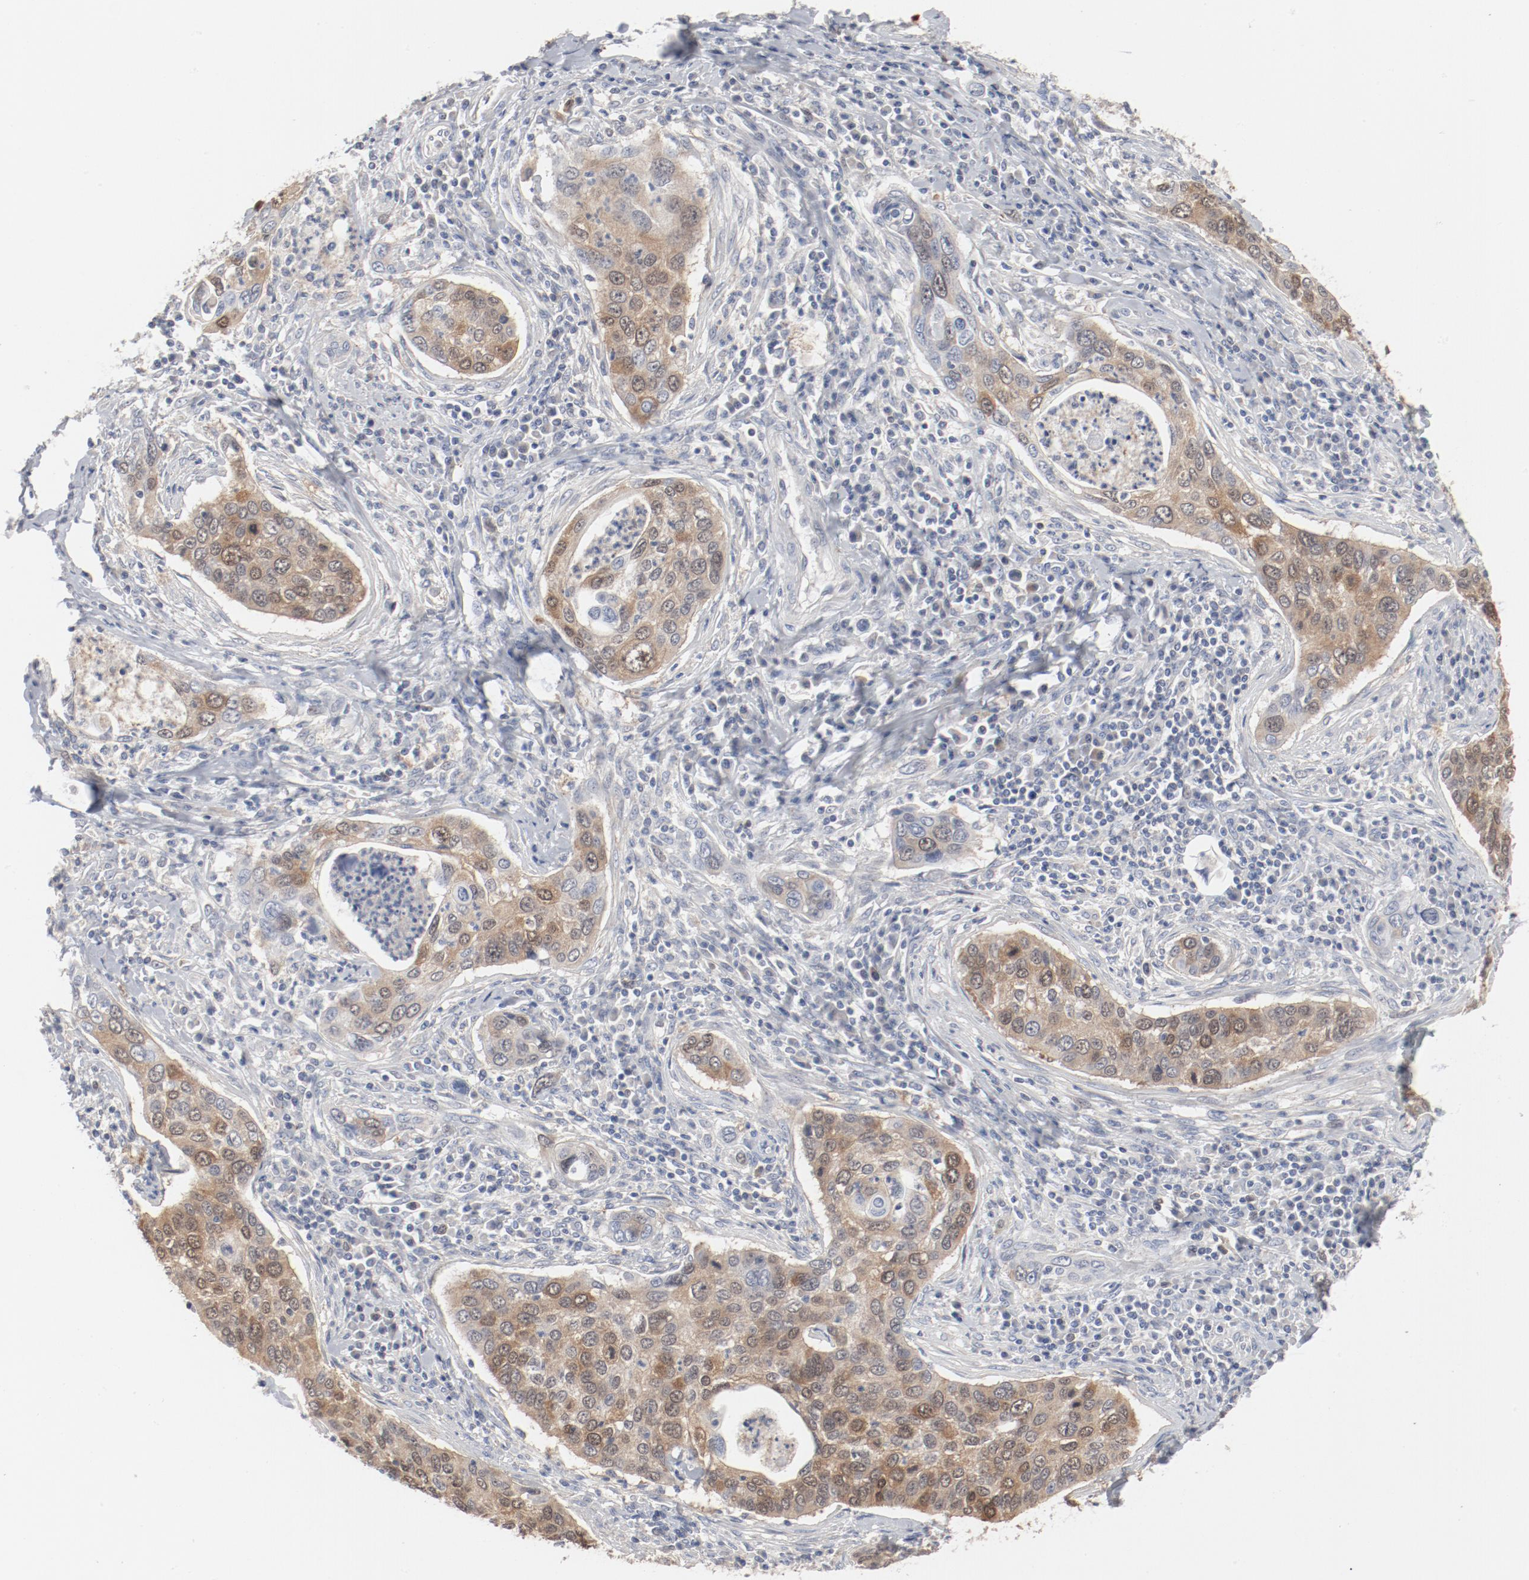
{"staining": {"intensity": "moderate", "quantity": ">75%", "location": "cytoplasmic/membranous,nuclear"}, "tissue": "cervical cancer", "cell_type": "Tumor cells", "image_type": "cancer", "snomed": [{"axis": "morphology", "description": "Squamous cell carcinoma, NOS"}, {"axis": "topography", "description": "Cervix"}], "caption": "Immunohistochemistry photomicrograph of neoplastic tissue: cervical squamous cell carcinoma stained using immunohistochemistry exhibits medium levels of moderate protein expression localized specifically in the cytoplasmic/membranous and nuclear of tumor cells, appearing as a cytoplasmic/membranous and nuclear brown color.", "gene": "CDK1", "patient": {"sex": "female", "age": 53}}